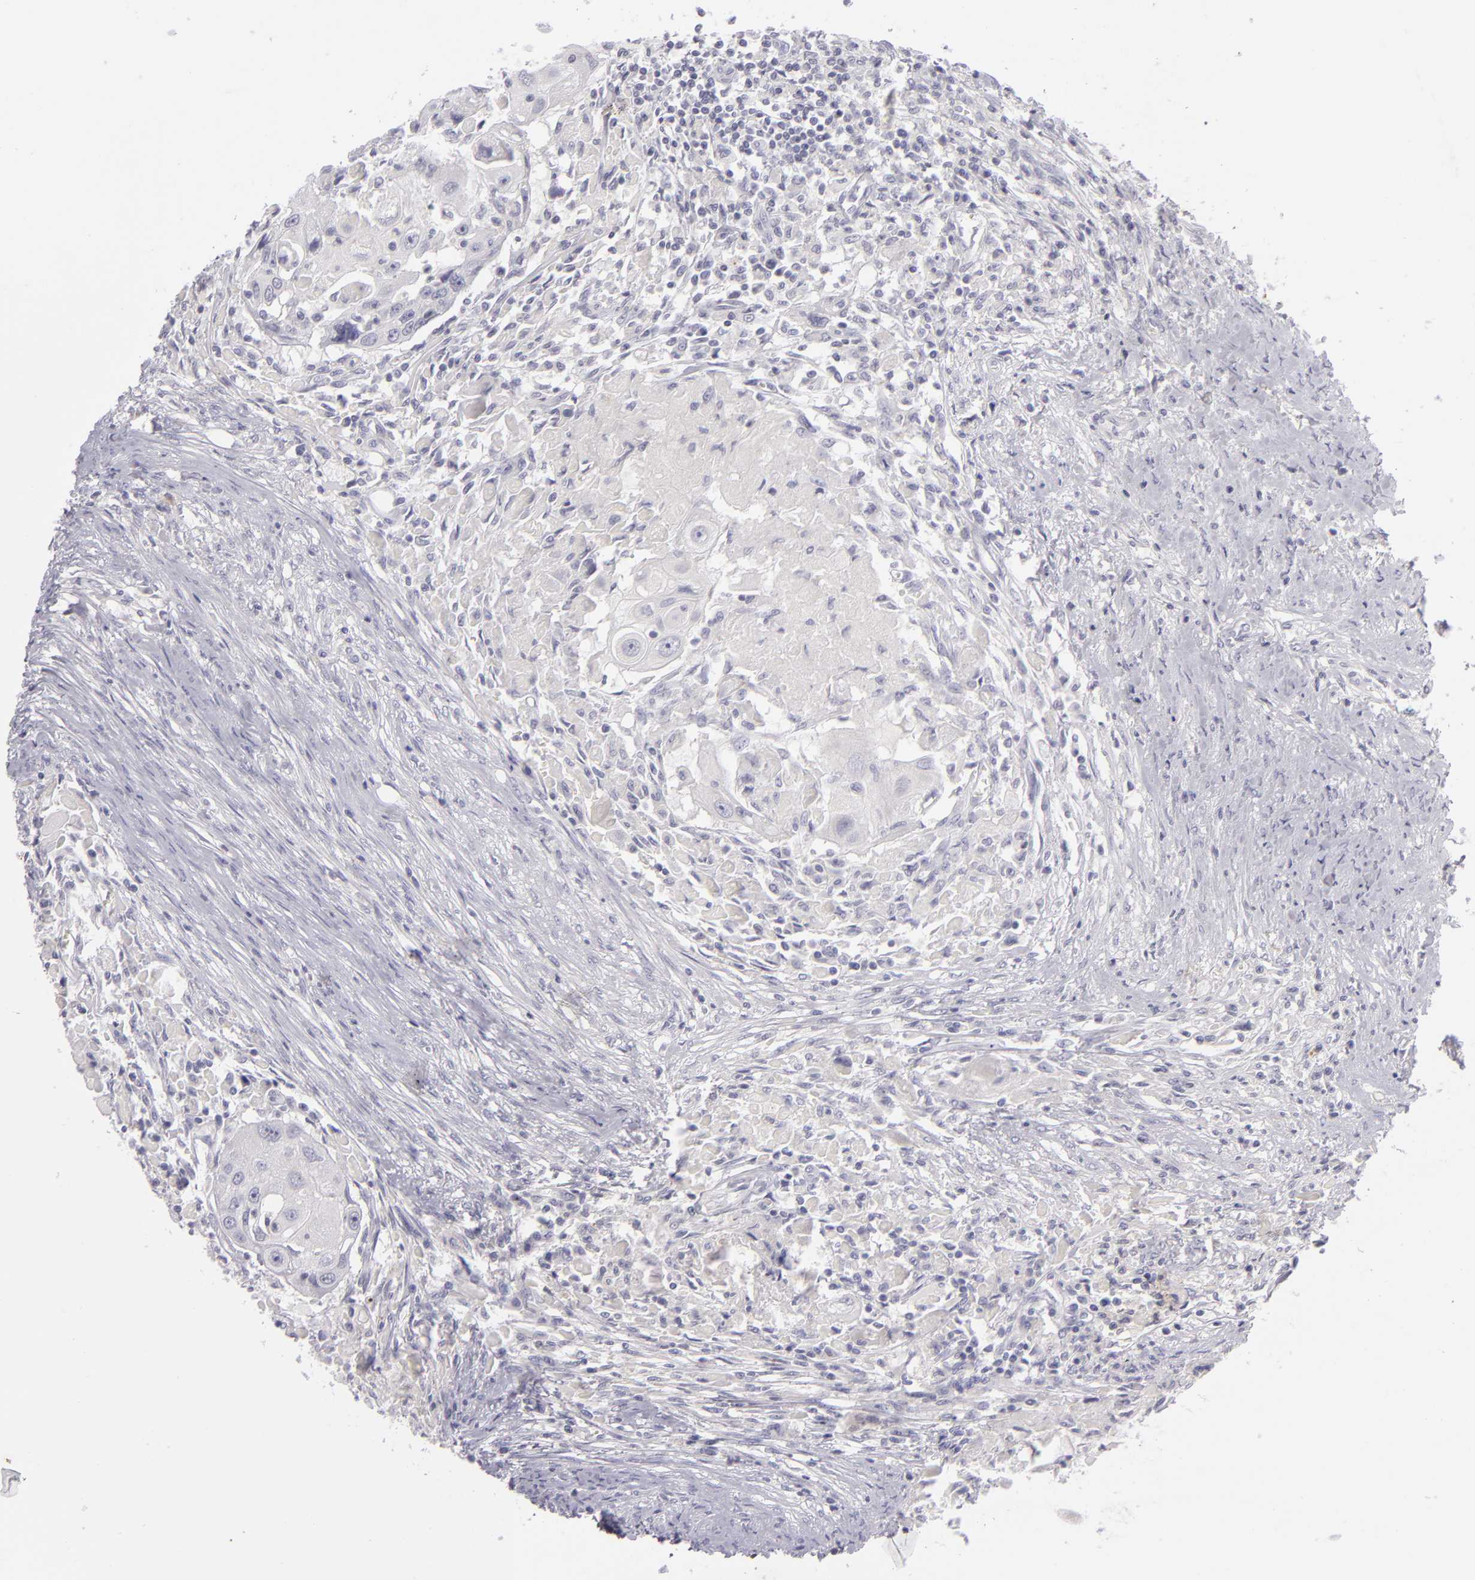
{"staining": {"intensity": "negative", "quantity": "none", "location": "none"}, "tissue": "head and neck cancer", "cell_type": "Tumor cells", "image_type": "cancer", "snomed": [{"axis": "morphology", "description": "Squamous cell carcinoma, NOS"}, {"axis": "topography", "description": "Head-Neck"}], "caption": "Tumor cells show no significant protein staining in head and neck cancer. (Brightfield microscopy of DAB (3,3'-diaminobenzidine) IHC at high magnification).", "gene": "TNNC1", "patient": {"sex": "male", "age": 64}}